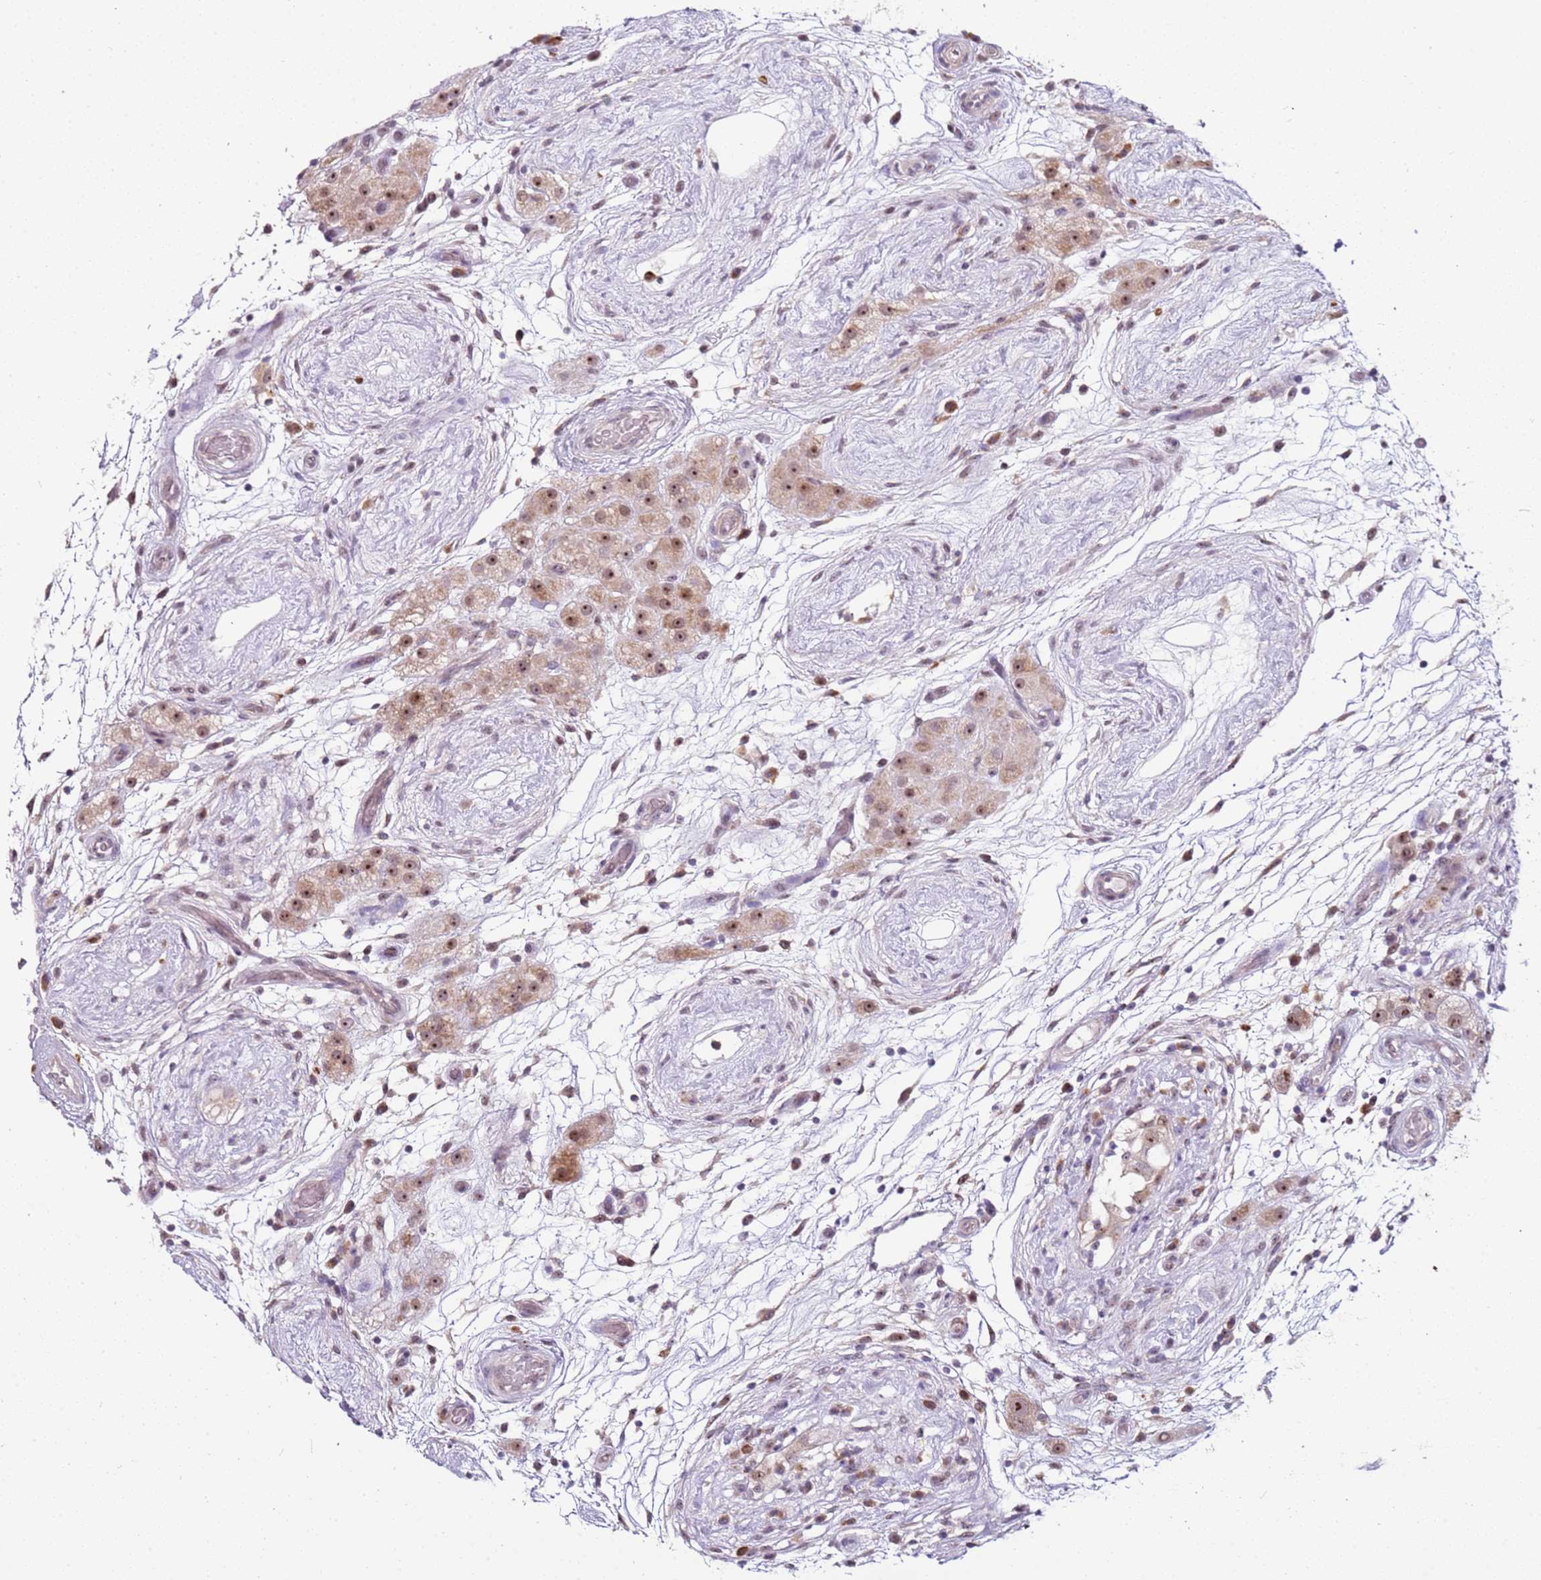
{"staining": {"intensity": "moderate", "quantity": ">75%", "location": "cytoplasmic/membranous,nuclear"}, "tissue": "testis cancer", "cell_type": "Tumor cells", "image_type": "cancer", "snomed": [{"axis": "morphology", "description": "Seminoma, NOS"}, {"axis": "topography", "description": "Testis"}], "caption": "Testis cancer (seminoma) tissue displays moderate cytoplasmic/membranous and nuclear expression in approximately >75% of tumor cells The protein is stained brown, and the nuclei are stained in blue (DAB IHC with brightfield microscopy, high magnification).", "gene": "UCMA", "patient": {"sex": "male", "age": 34}}